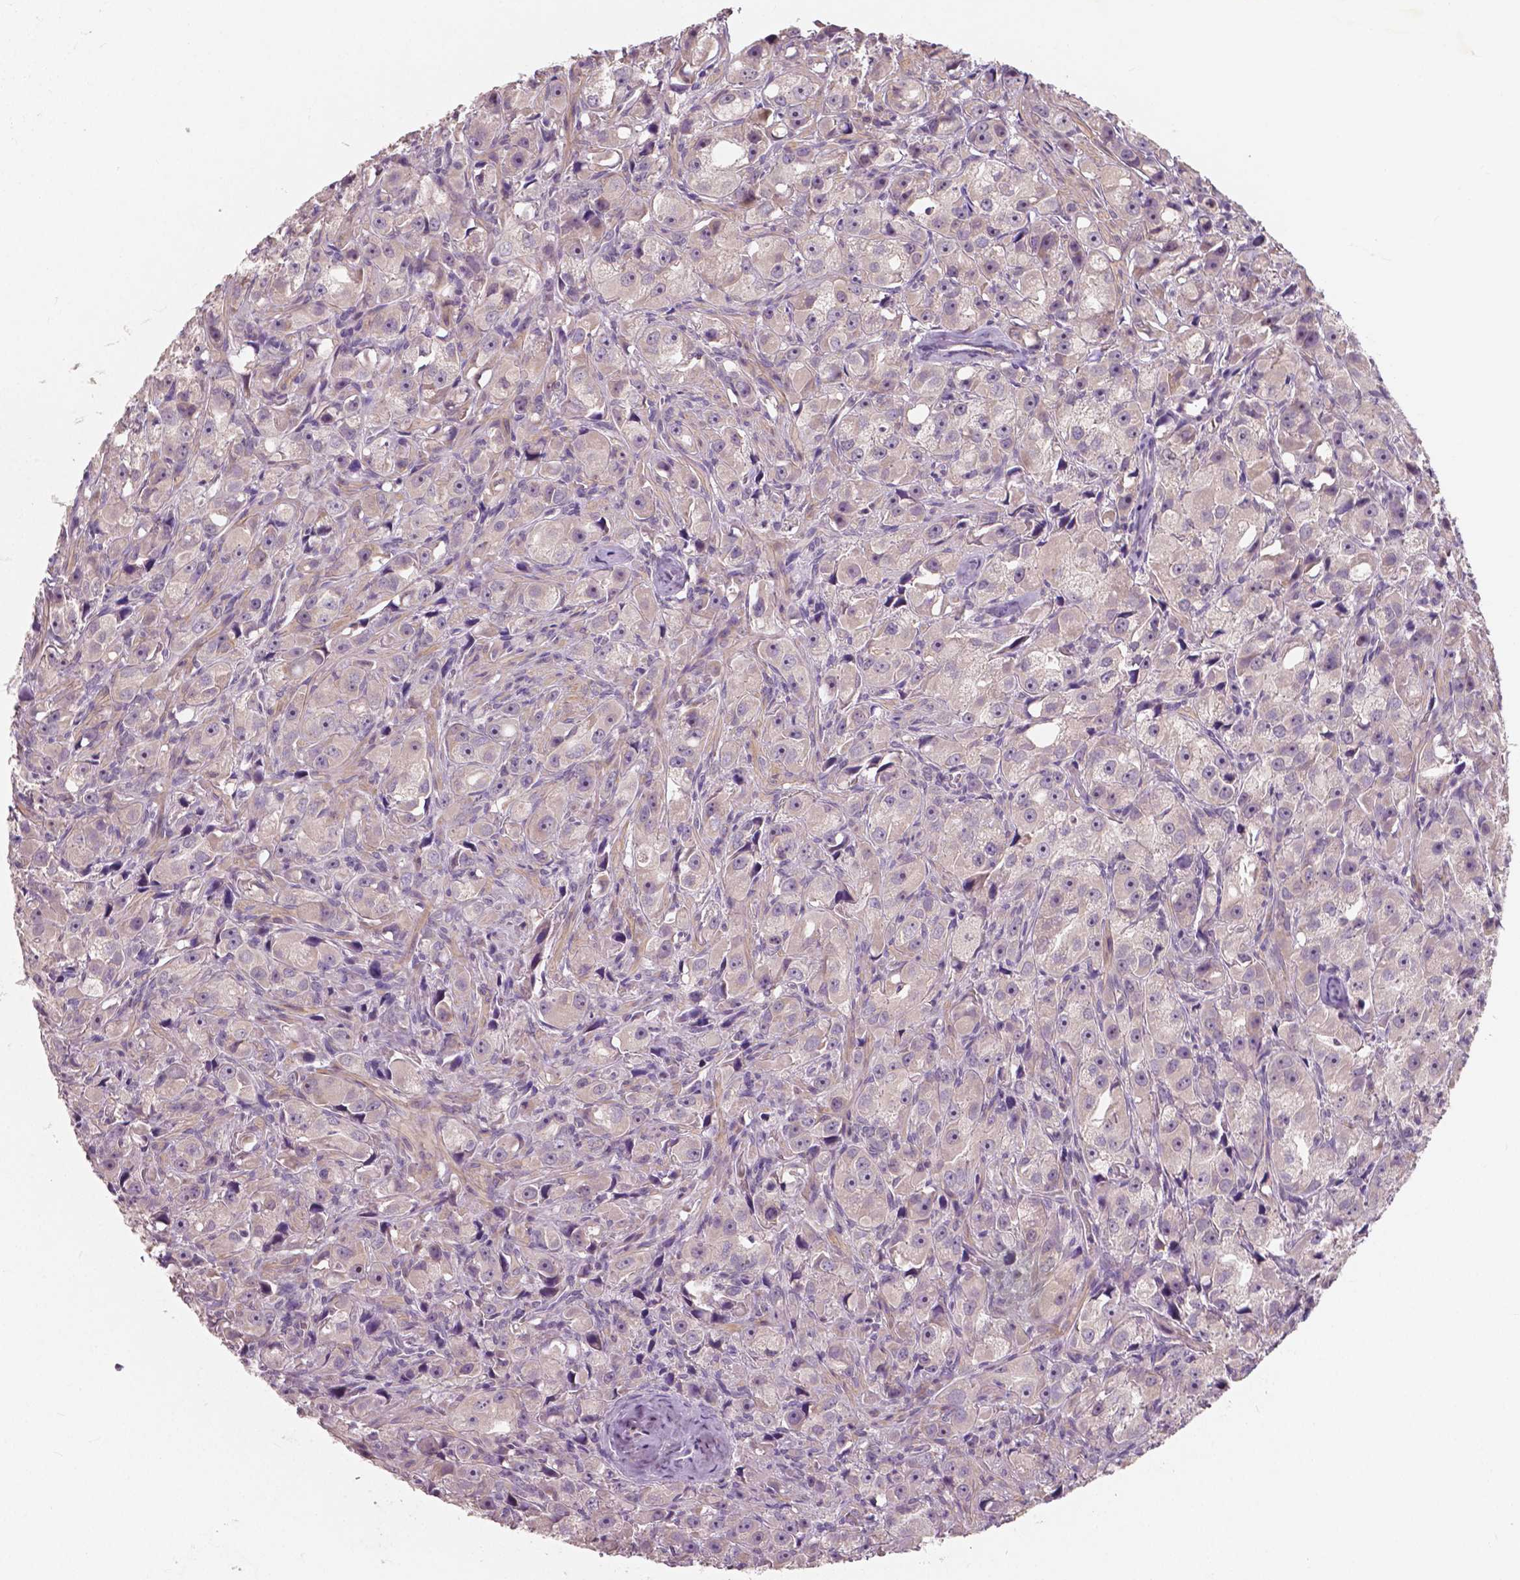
{"staining": {"intensity": "negative", "quantity": "none", "location": "none"}, "tissue": "prostate cancer", "cell_type": "Tumor cells", "image_type": "cancer", "snomed": [{"axis": "morphology", "description": "Adenocarcinoma, High grade"}, {"axis": "topography", "description": "Prostate"}], "caption": "An immunohistochemistry photomicrograph of prostate cancer (adenocarcinoma (high-grade)) is shown. There is no staining in tumor cells of prostate cancer (adenocarcinoma (high-grade)).", "gene": "LSM14B", "patient": {"sex": "male", "age": 75}}